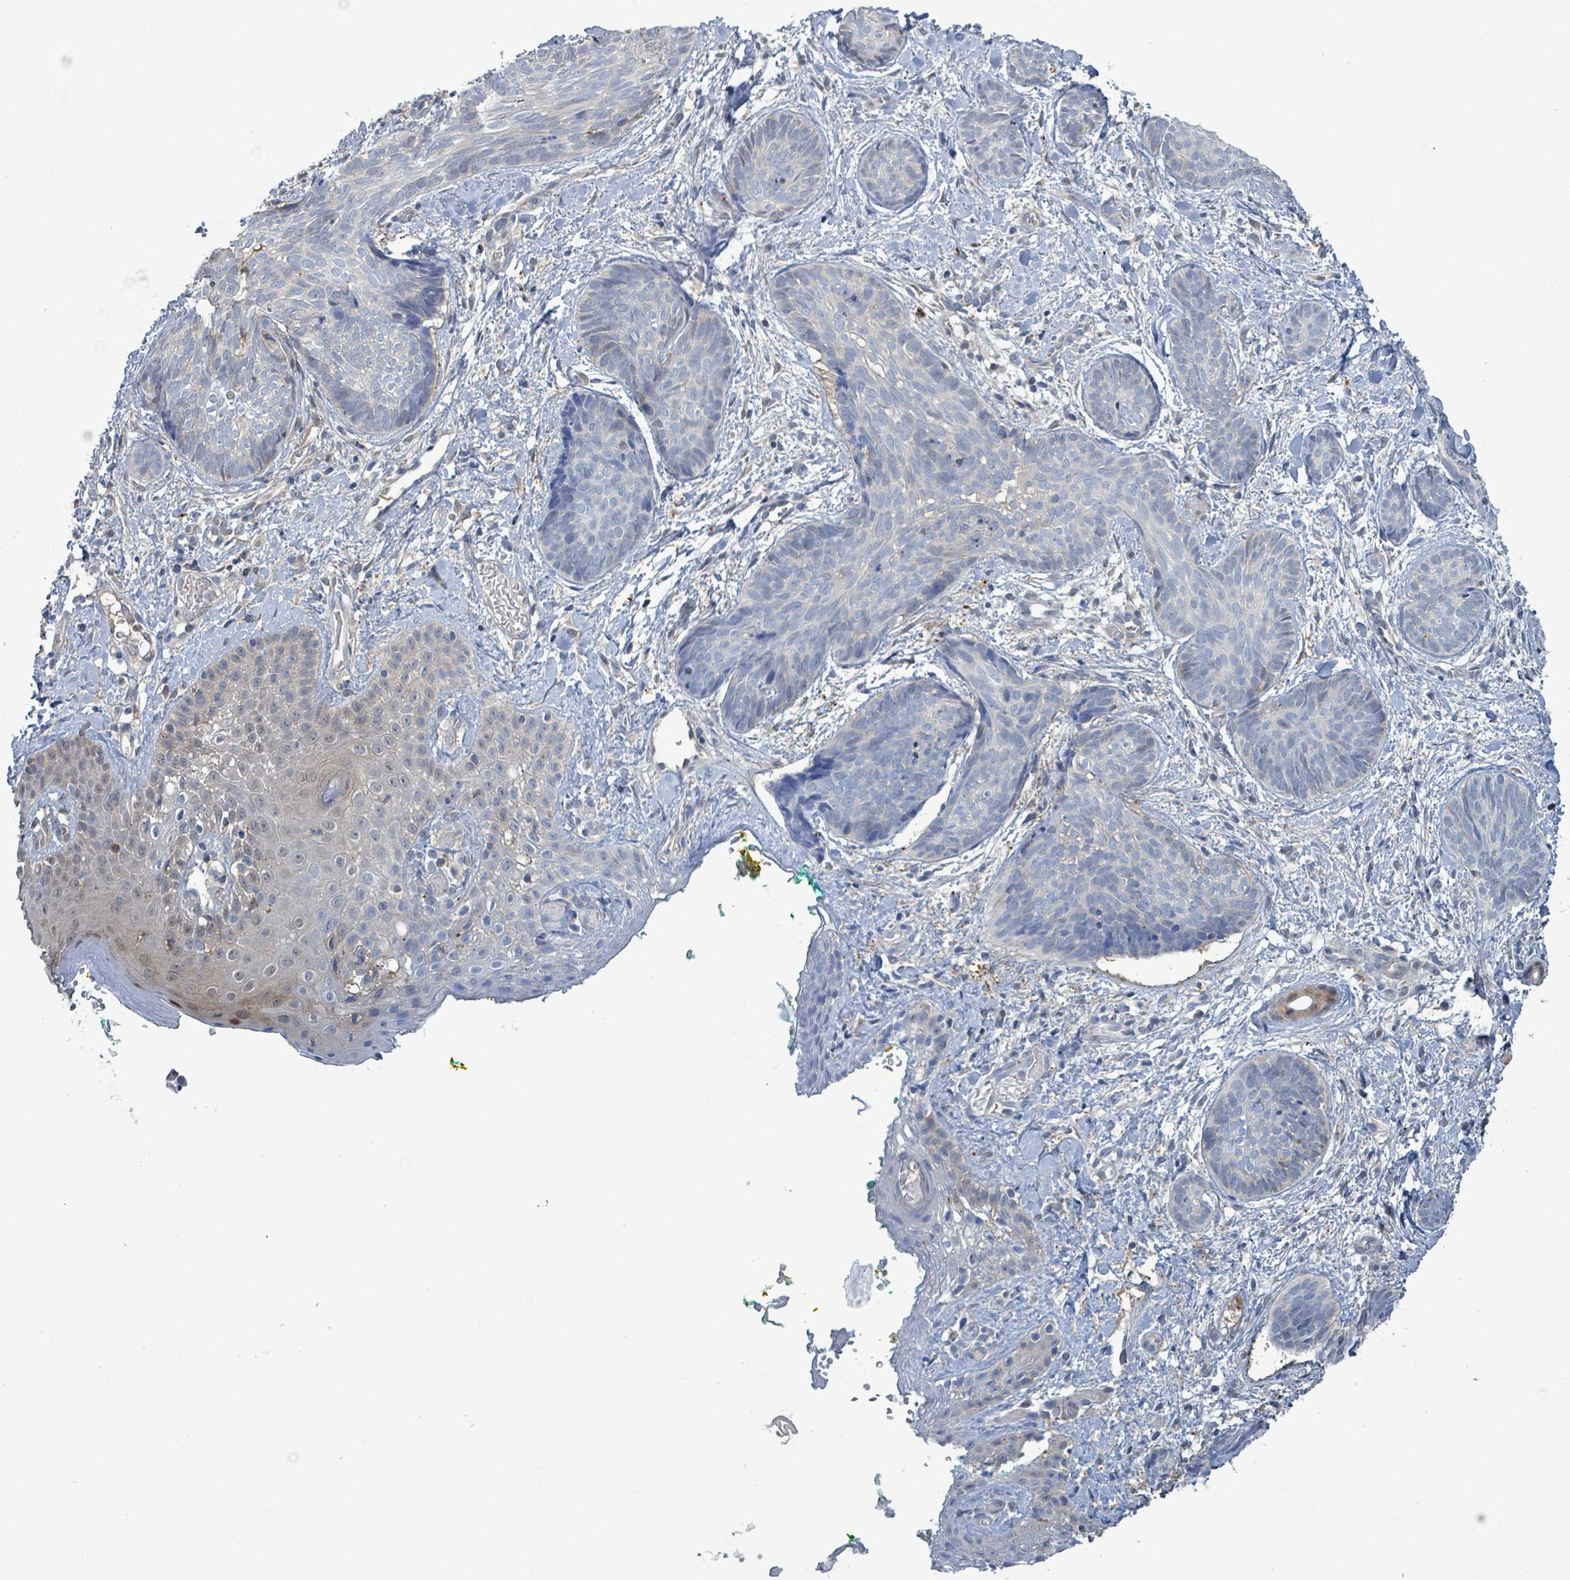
{"staining": {"intensity": "negative", "quantity": "none", "location": "none"}, "tissue": "skin cancer", "cell_type": "Tumor cells", "image_type": "cancer", "snomed": [{"axis": "morphology", "description": "Basal cell carcinoma"}, {"axis": "topography", "description": "Skin"}], "caption": "Micrograph shows no significant protein expression in tumor cells of basal cell carcinoma (skin).", "gene": "PGAM1", "patient": {"sex": "female", "age": 81}}